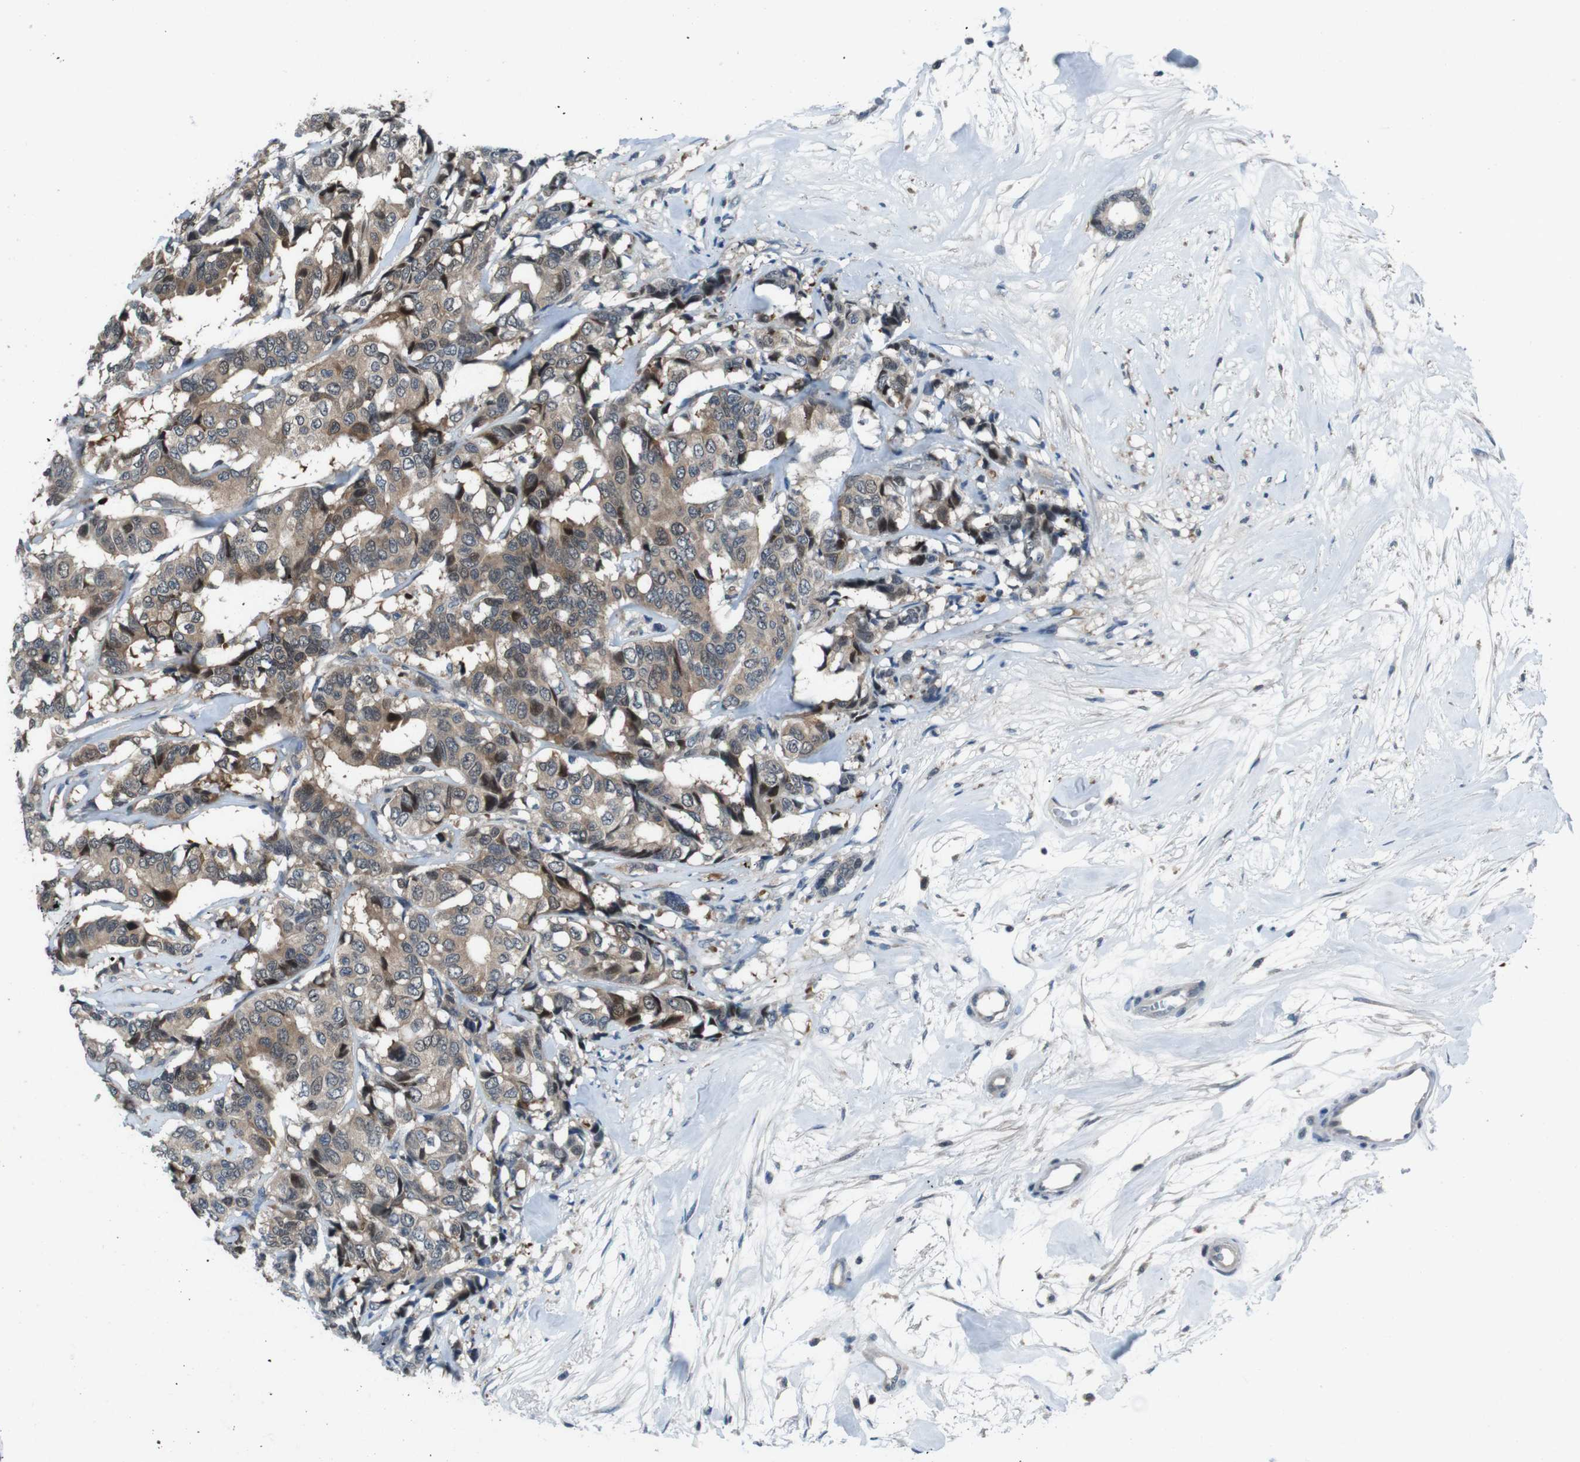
{"staining": {"intensity": "moderate", "quantity": ">75%", "location": "cytoplasmic/membranous,nuclear"}, "tissue": "breast cancer", "cell_type": "Tumor cells", "image_type": "cancer", "snomed": [{"axis": "morphology", "description": "Duct carcinoma"}, {"axis": "topography", "description": "Breast"}], "caption": "Immunohistochemical staining of human breast cancer (intraductal carcinoma) demonstrates moderate cytoplasmic/membranous and nuclear protein staining in approximately >75% of tumor cells.", "gene": "LRP5", "patient": {"sex": "female", "age": 87}}